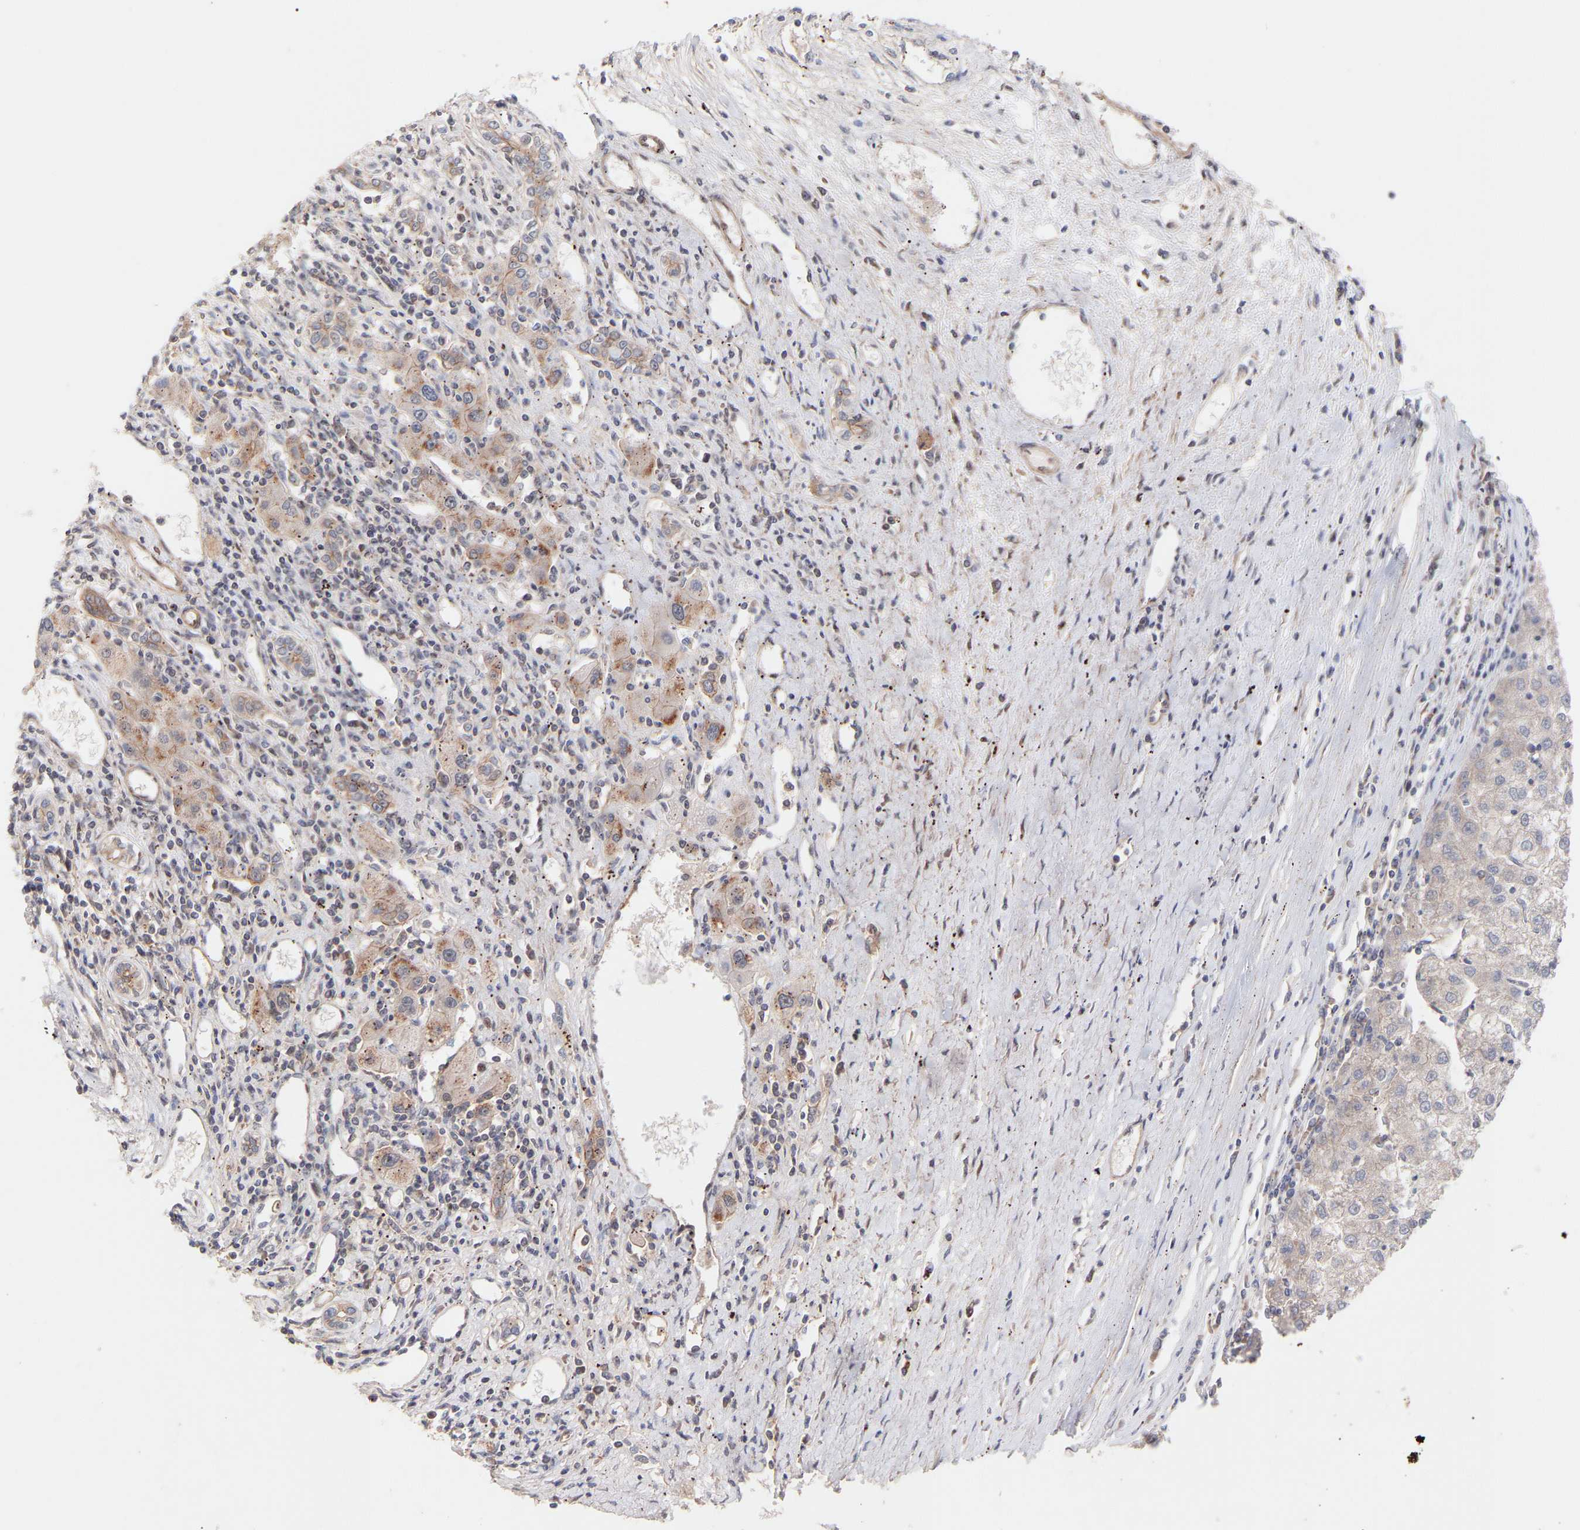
{"staining": {"intensity": "weak", "quantity": "<25%", "location": "cytoplasmic/membranous"}, "tissue": "liver cancer", "cell_type": "Tumor cells", "image_type": "cancer", "snomed": [{"axis": "morphology", "description": "Carcinoma, Hepatocellular, NOS"}, {"axis": "topography", "description": "Liver"}], "caption": "DAB immunohistochemical staining of human liver cancer demonstrates no significant expression in tumor cells.", "gene": "PDLIM5", "patient": {"sex": "male", "age": 72}}